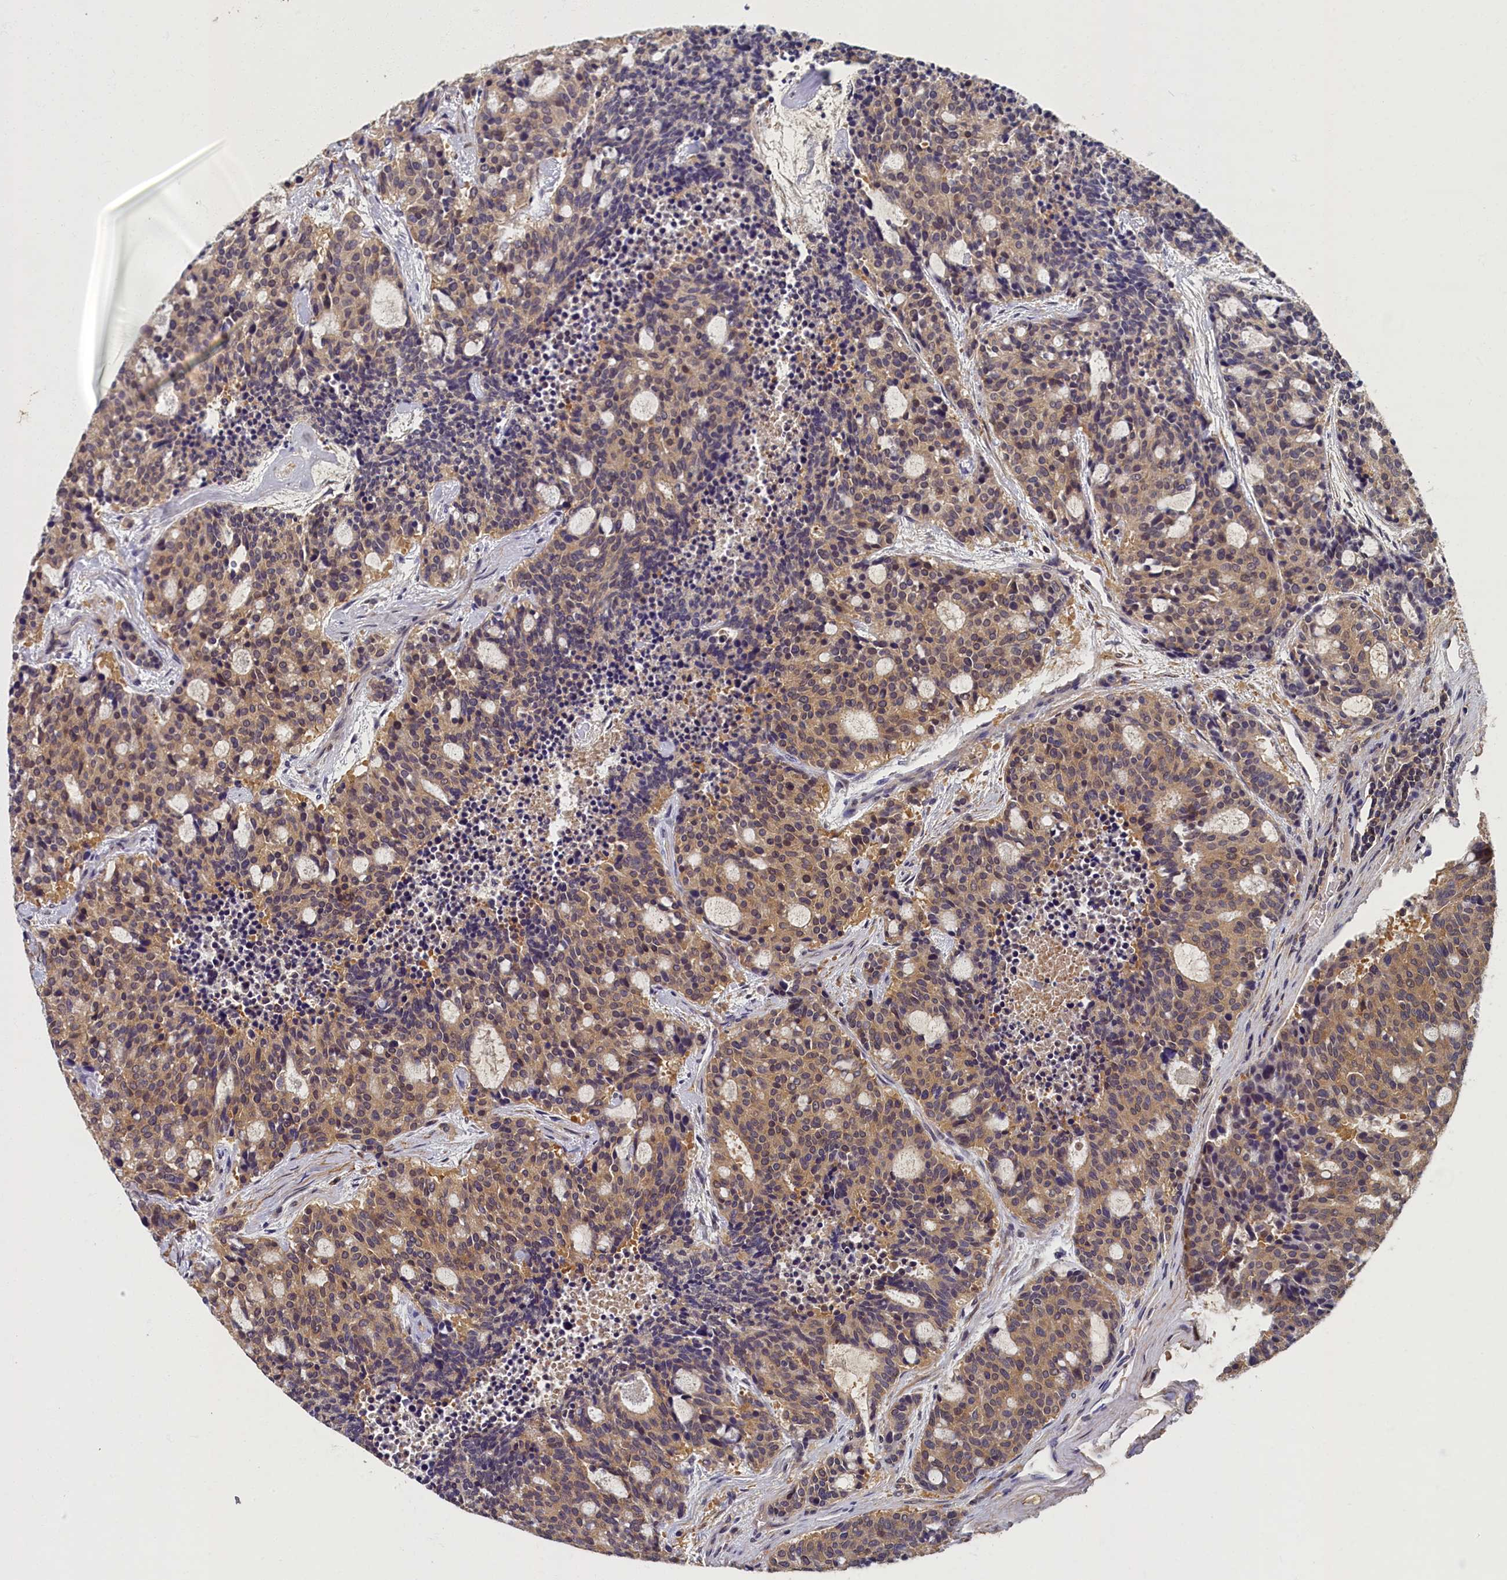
{"staining": {"intensity": "moderate", "quantity": "25%-75%", "location": "cytoplasmic/membranous,nuclear"}, "tissue": "carcinoid", "cell_type": "Tumor cells", "image_type": "cancer", "snomed": [{"axis": "morphology", "description": "Carcinoid, malignant, NOS"}, {"axis": "topography", "description": "Pancreas"}], "caption": "Carcinoid (malignant) stained for a protein (brown) reveals moderate cytoplasmic/membranous and nuclear positive staining in about 25%-75% of tumor cells.", "gene": "TBCB", "patient": {"sex": "female", "age": 54}}